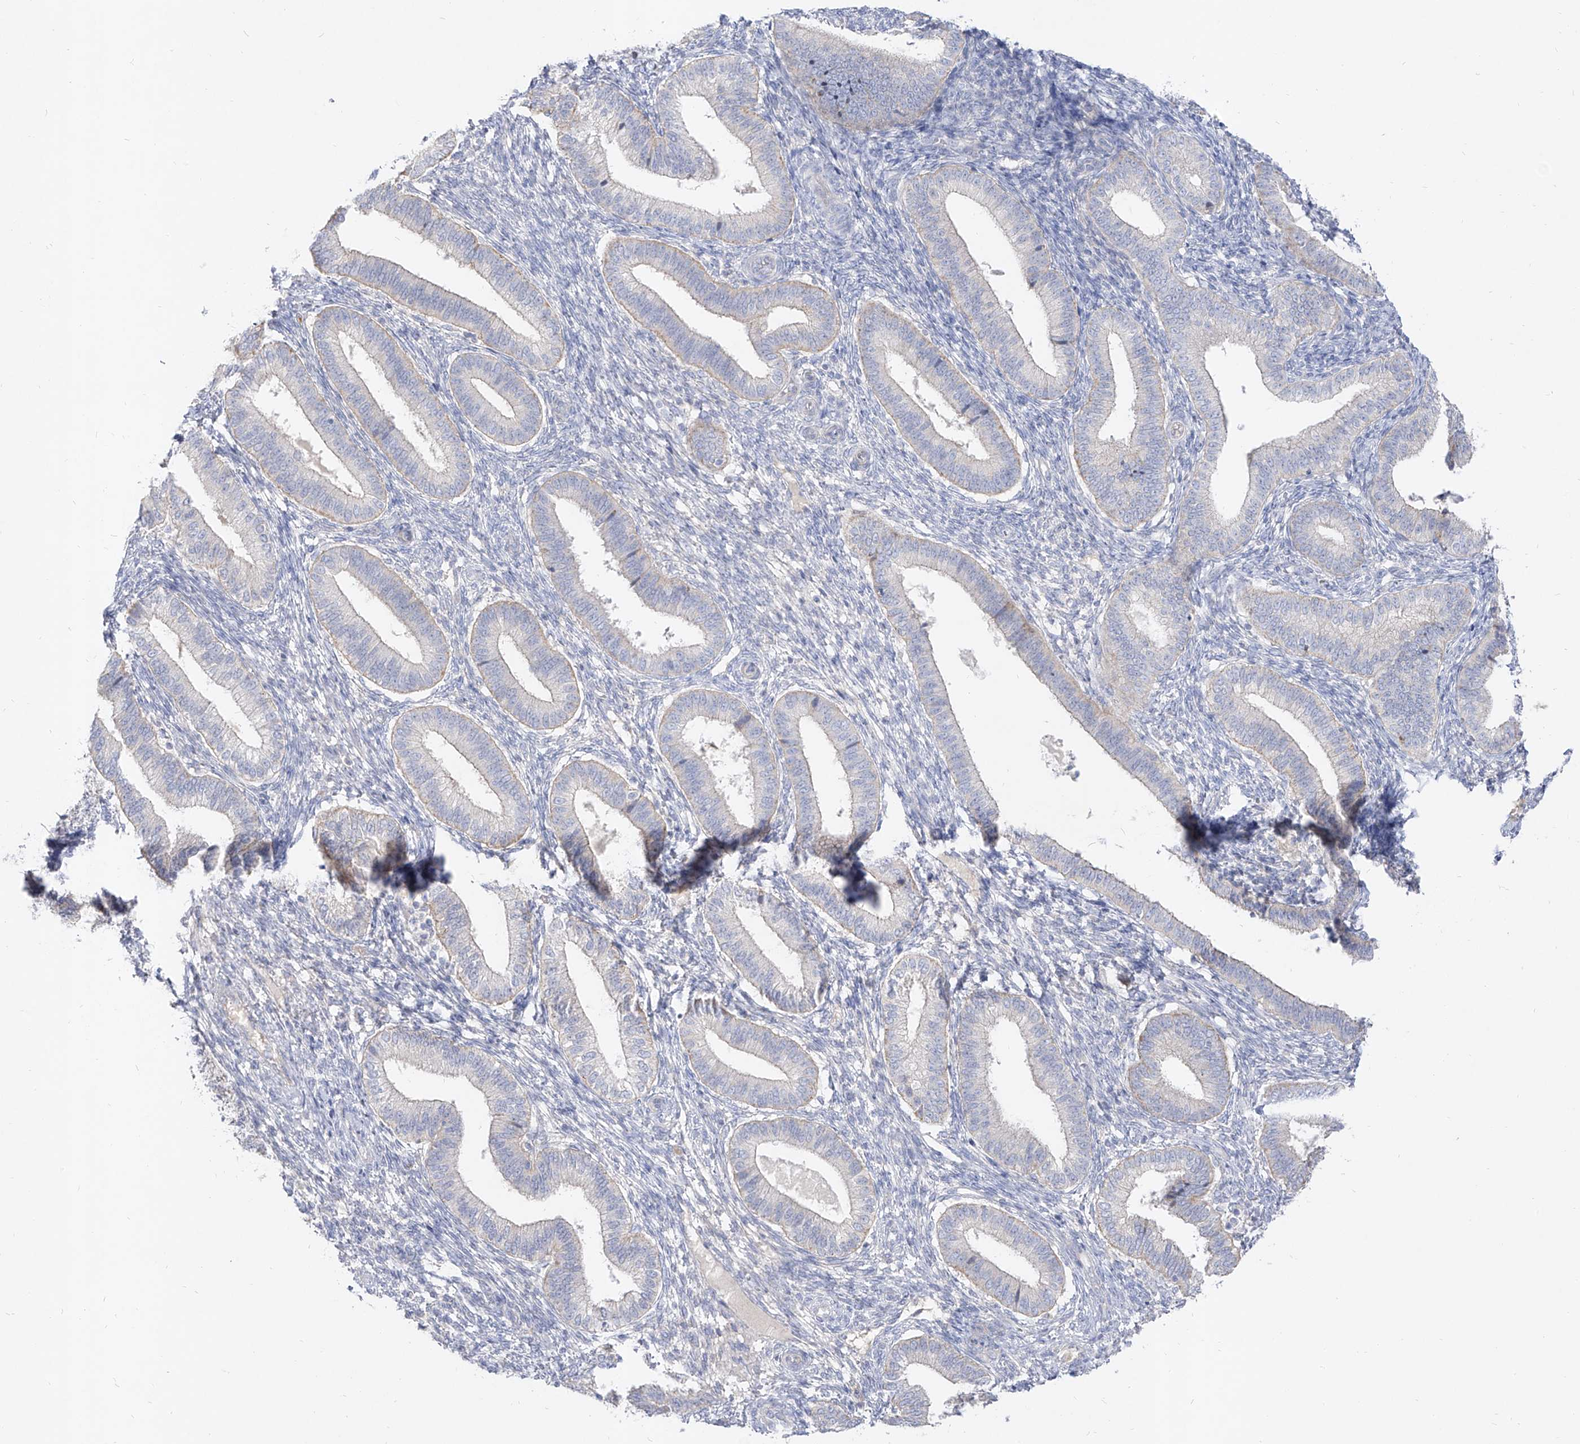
{"staining": {"intensity": "negative", "quantity": "none", "location": "none"}, "tissue": "endometrium", "cell_type": "Cells in endometrial stroma", "image_type": "normal", "snomed": [{"axis": "morphology", "description": "Normal tissue, NOS"}, {"axis": "topography", "description": "Endometrium"}], "caption": "Protein analysis of benign endometrium demonstrates no significant positivity in cells in endometrial stroma.", "gene": "RBFOX3", "patient": {"sex": "female", "age": 39}}